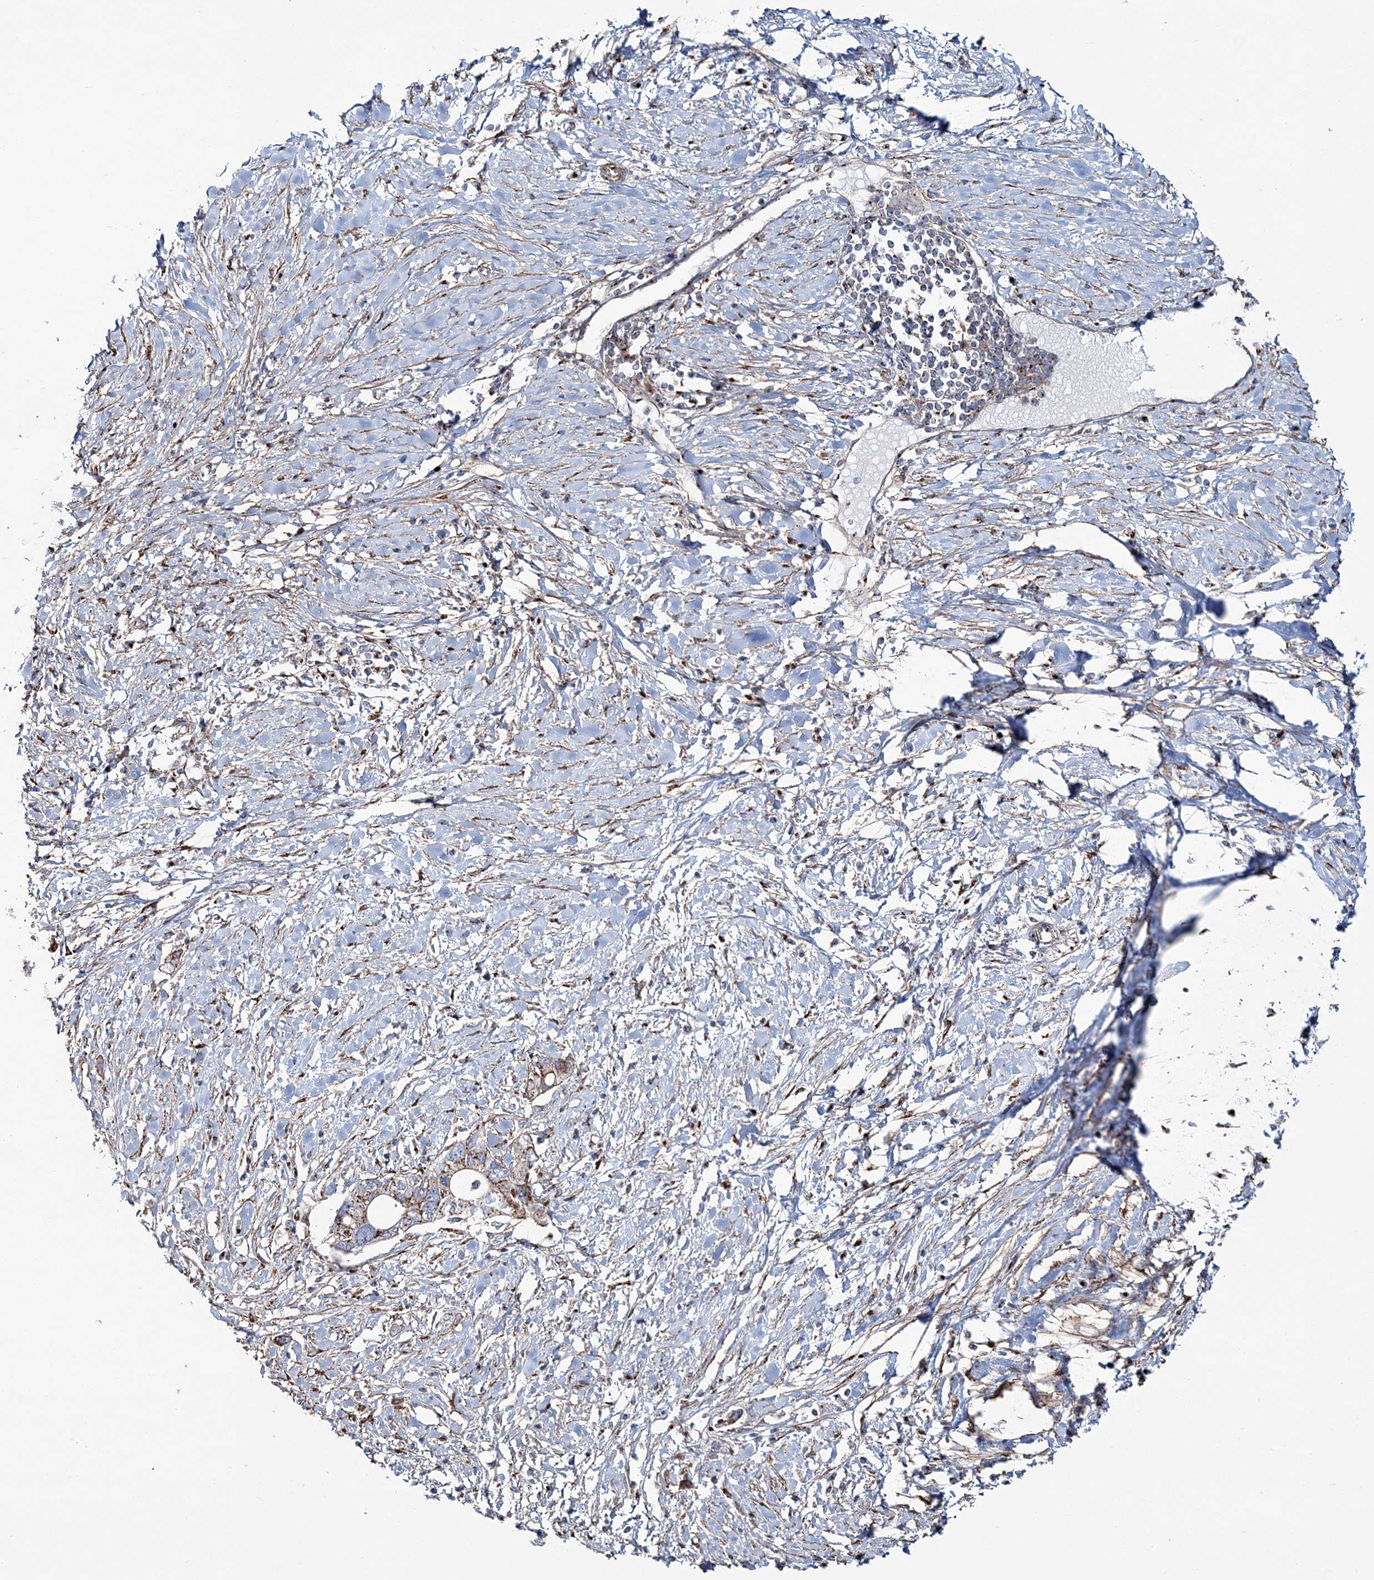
{"staining": {"intensity": "moderate", "quantity": ">75%", "location": "cytoplasmic/membranous"}, "tissue": "pancreatic cancer", "cell_type": "Tumor cells", "image_type": "cancer", "snomed": [{"axis": "morphology", "description": "Normal tissue, NOS"}, {"axis": "morphology", "description": "Adenocarcinoma, NOS"}, {"axis": "topography", "description": "Pancreas"}, {"axis": "topography", "description": "Peripheral nerve tissue"}], "caption": "Pancreatic adenocarcinoma stained with immunohistochemistry (IHC) reveals moderate cytoplasmic/membranous positivity in approximately >75% of tumor cells.", "gene": "MAN1A2", "patient": {"sex": "male", "age": 59}}